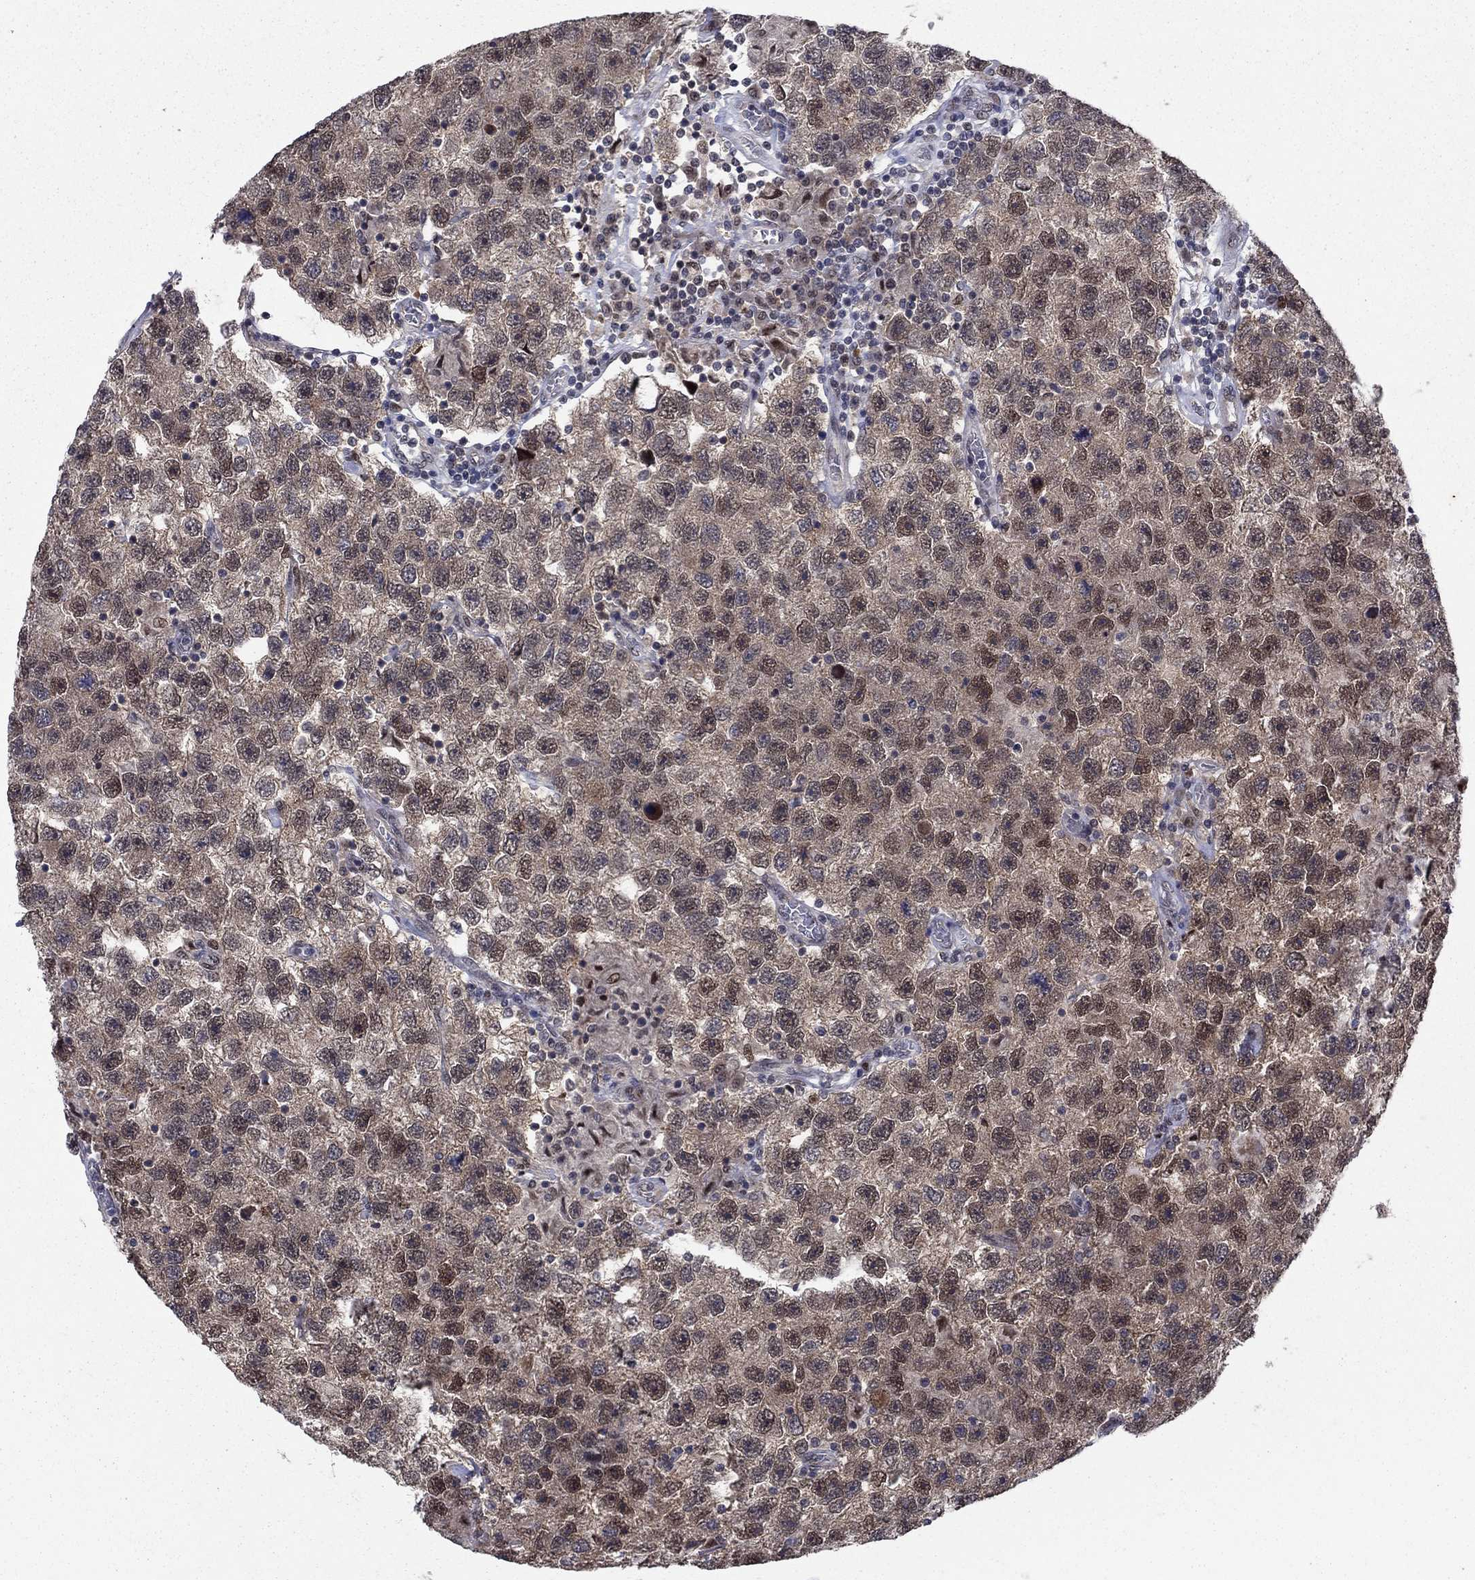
{"staining": {"intensity": "weak", "quantity": ">75%", "location": "cytoplasmic/membranous"}, "tissue": "testis cancer", "cell_type": "Tumor cells", "image_type": "cancer", "snomed": [{"axis": "morphology", "description": "Seminoma, NOS"}, {"axis": "topography", "description": "Testis"}], "caption": "The micrograph displays immunohistochemical staining of testis cancer. There is weak cytoplasmic/membranous expression is seen in approximately >75% of tumor cells. Nuclei are stained in blue.", "gene": "PSMC1", "patient": {"sex": "male", "age": 26}}